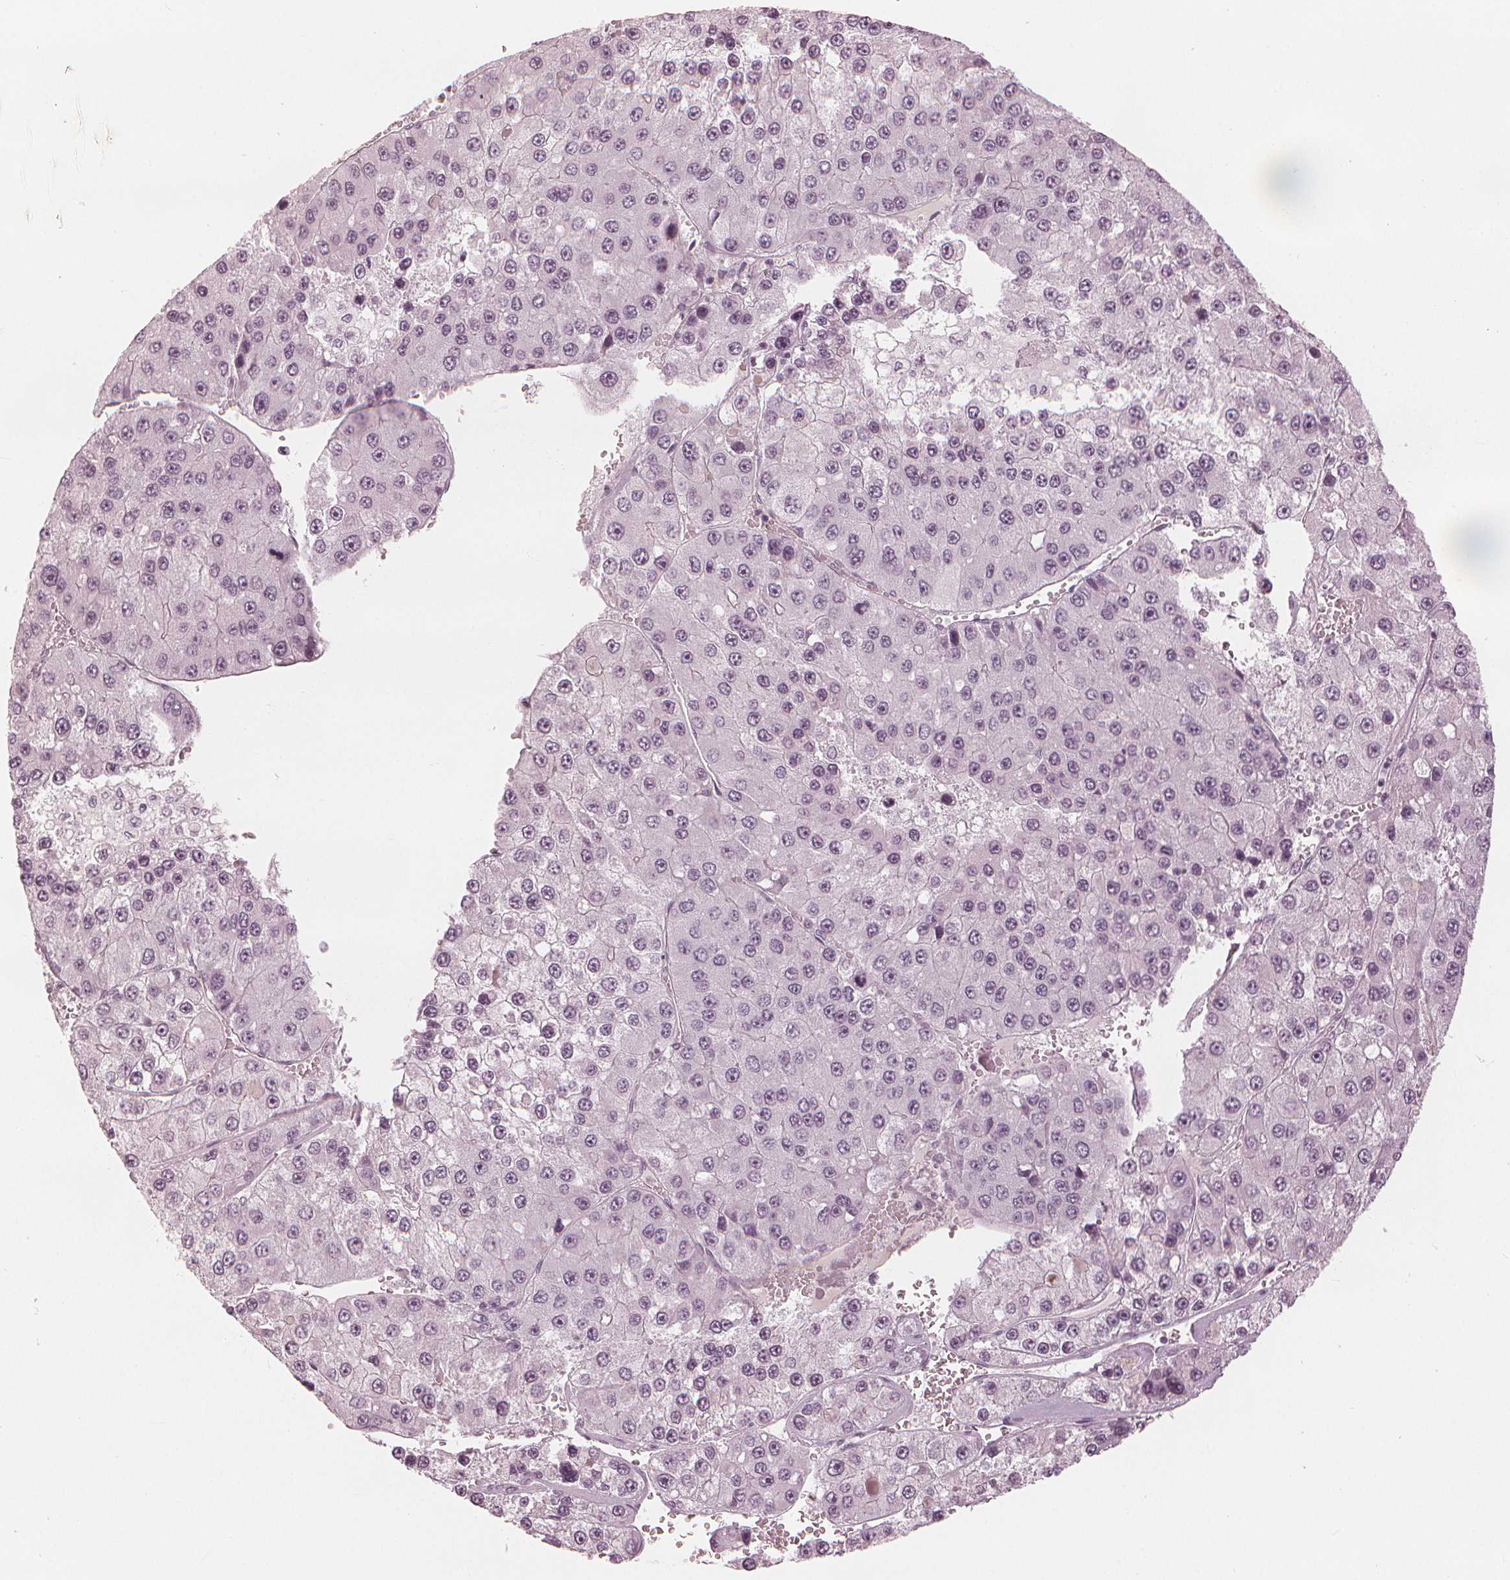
{"staining": {"intensity": "weak", "quantity": "<25%", "location": "nuclear"}, "tissue": "liver cancer", "cell_type": "Tumor cells", "image_type": "cancer", "snomed": [{"axis": "morphology", "description": "Carcinoma, Hepatocellular, NOS"}, {"axis": "topography", "description": "Liver"}], "caption": "Immunohistochemical staining of human liver hepatocellular carcinoma exhibits no significant positivity in tumor cells.", "gene": "PAEP", "patient": {"sex": "female", "age": 73}}